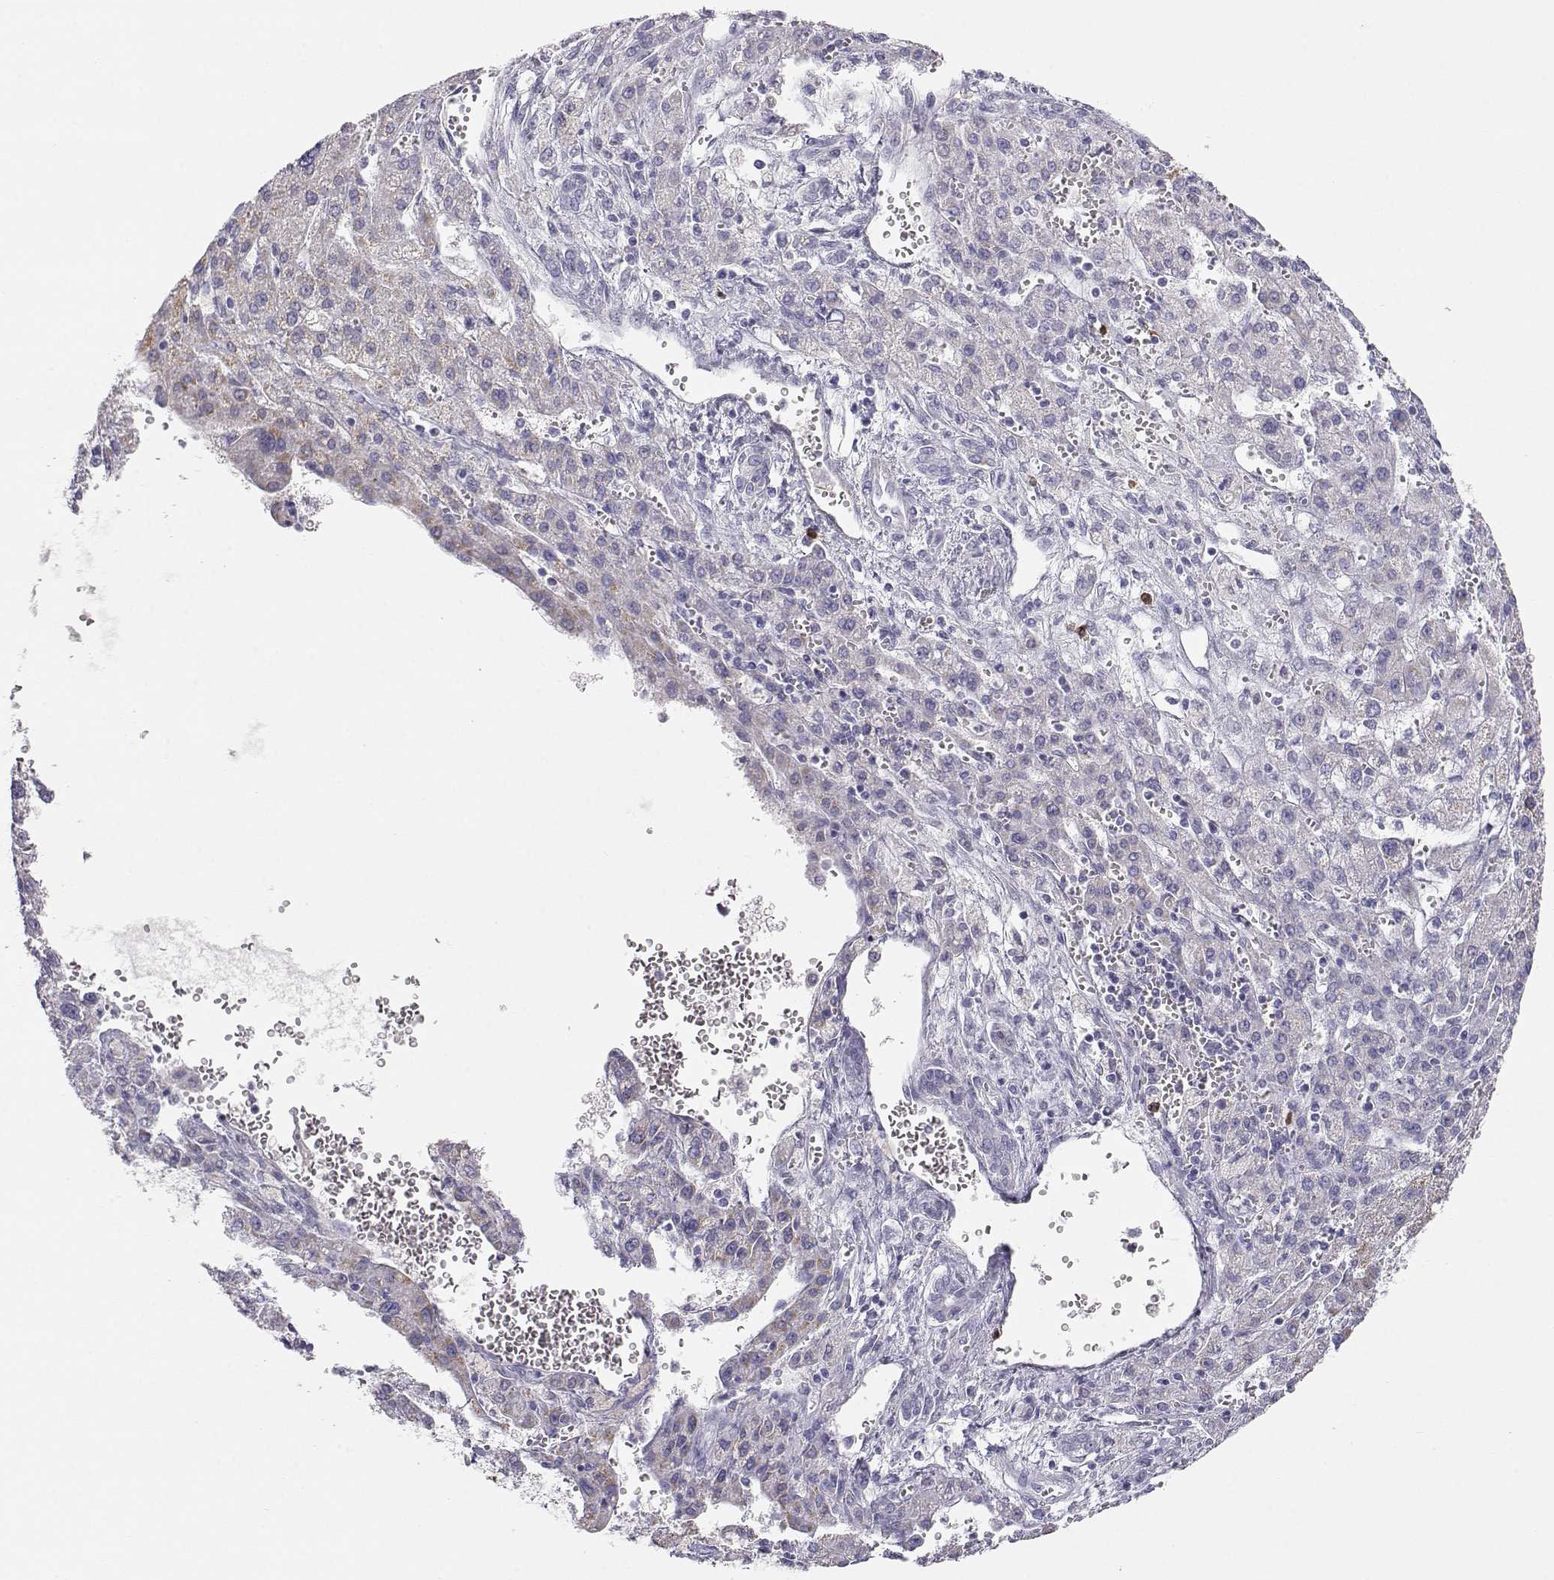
{"staining": {"intensity": "negative", "quantity": "none", "location": "none"}, "tissue": "liver cancer", "cell_type": "Tumor cells", "image_type": "cancer", "snomed": [{"axis": "morphology", "description": "Carcinoma, Hepatocellular, NOS"}, {"axis": "topography", "description": "Liver"}], "caption": "Immunohistochemistry (IHC) photomicrograph of neoplastic tissue: human liver hepatocellular carcinoma stained with DAB (3,3'-diaminobenzidine) displays no significant protein expression in tumor cells.", "gene": "CDHR1", "patient": {"sex": "female", "age": 70}}